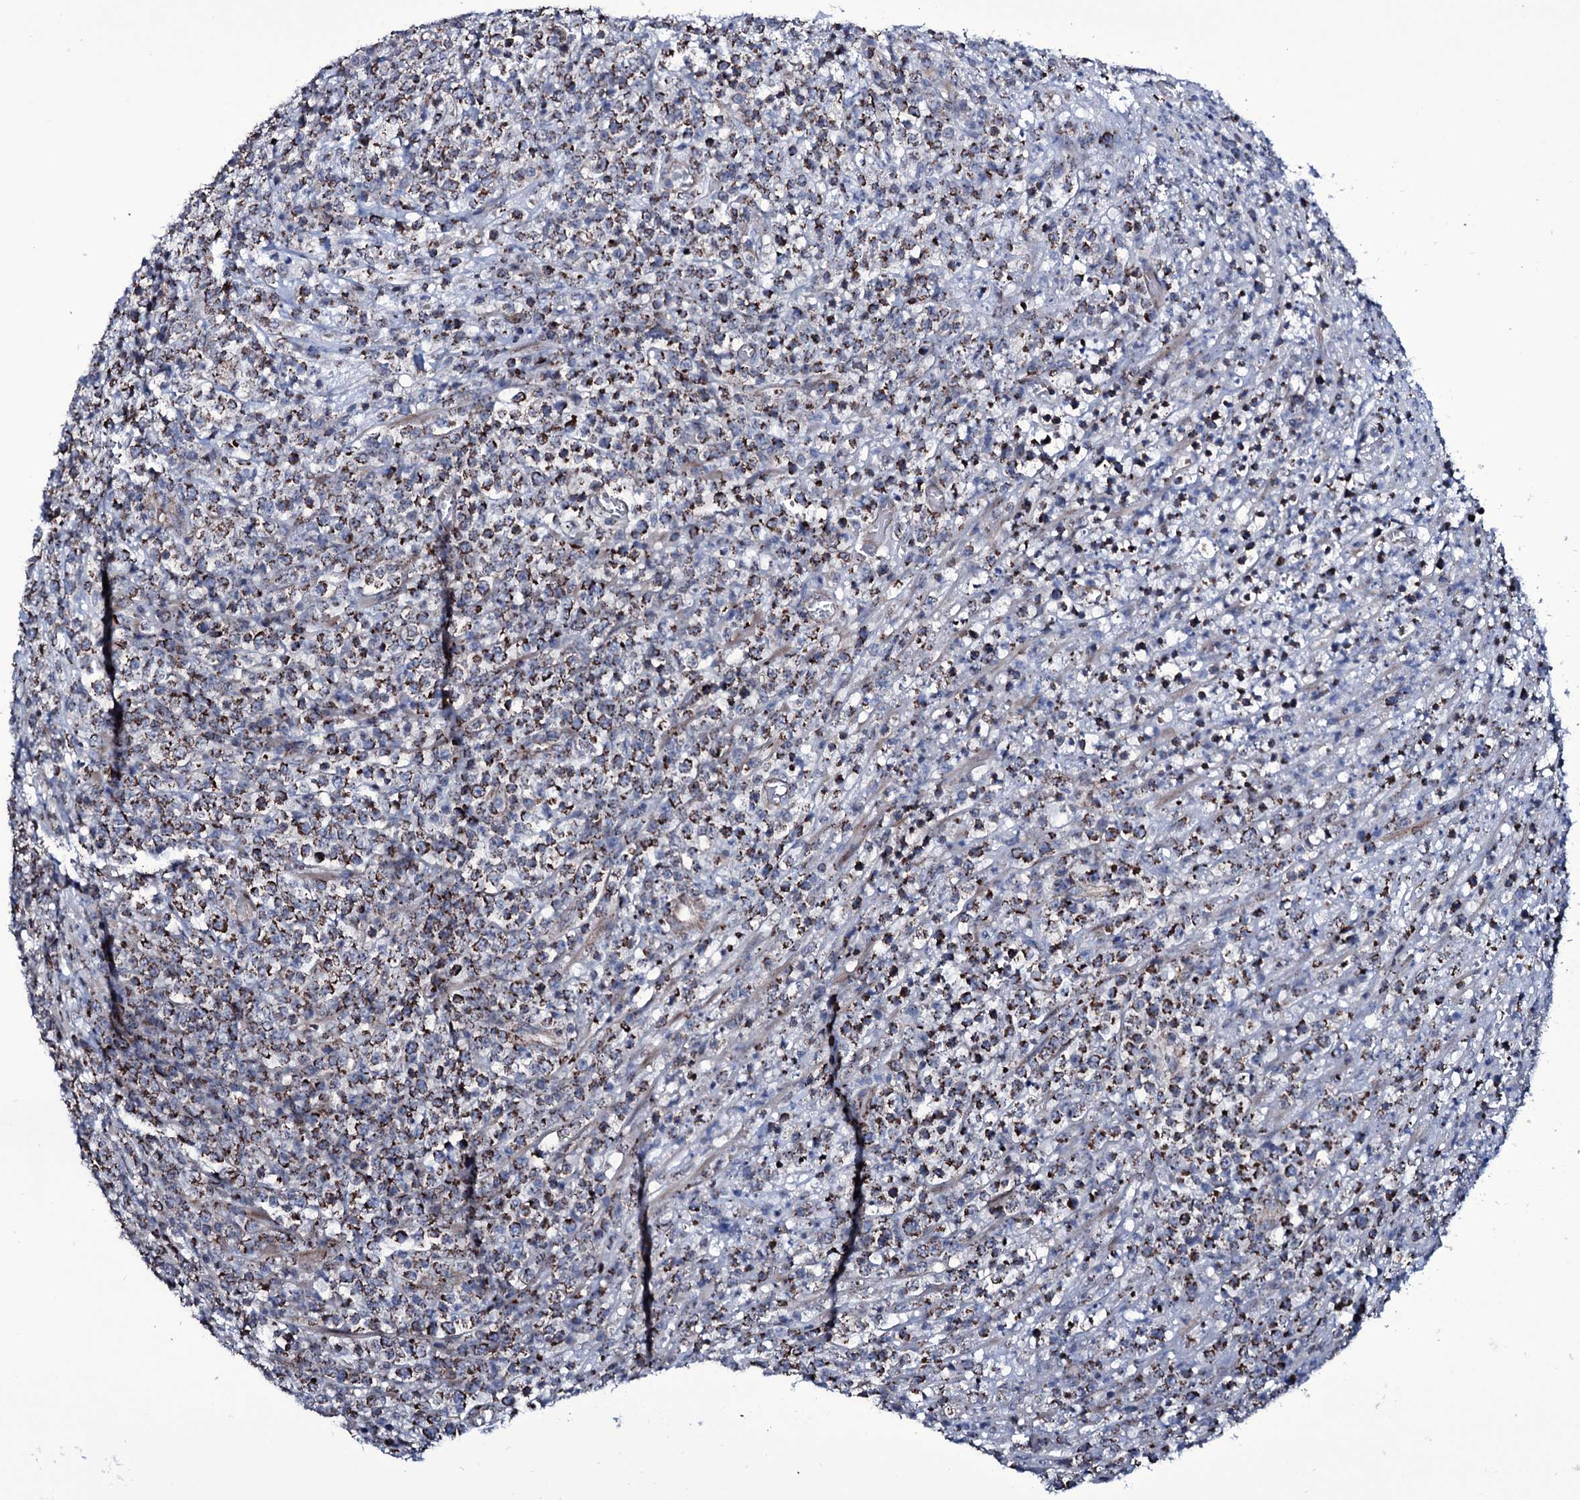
{"staining": {"intensity": "strong", "quantity": ">75%", "location": "cytoplasmic/membranous"}, "tissue": "lymphoma", "cell_type": "Tumor cells", "image_type": "cancer", "snomed": [{"axis": "morphology", "description": "Malignant lymphoma, non-Hodgkin's type, High grade"}, {"axis": "topography", "description": "Colon"}], "caption": "A micrograph of human lymphoma stained for a protein shows strong cytoplasmic/membranous brown staining in tumor cells.", "gene": "WIPF3", "patient": {"sex": "female", "age": 53}}